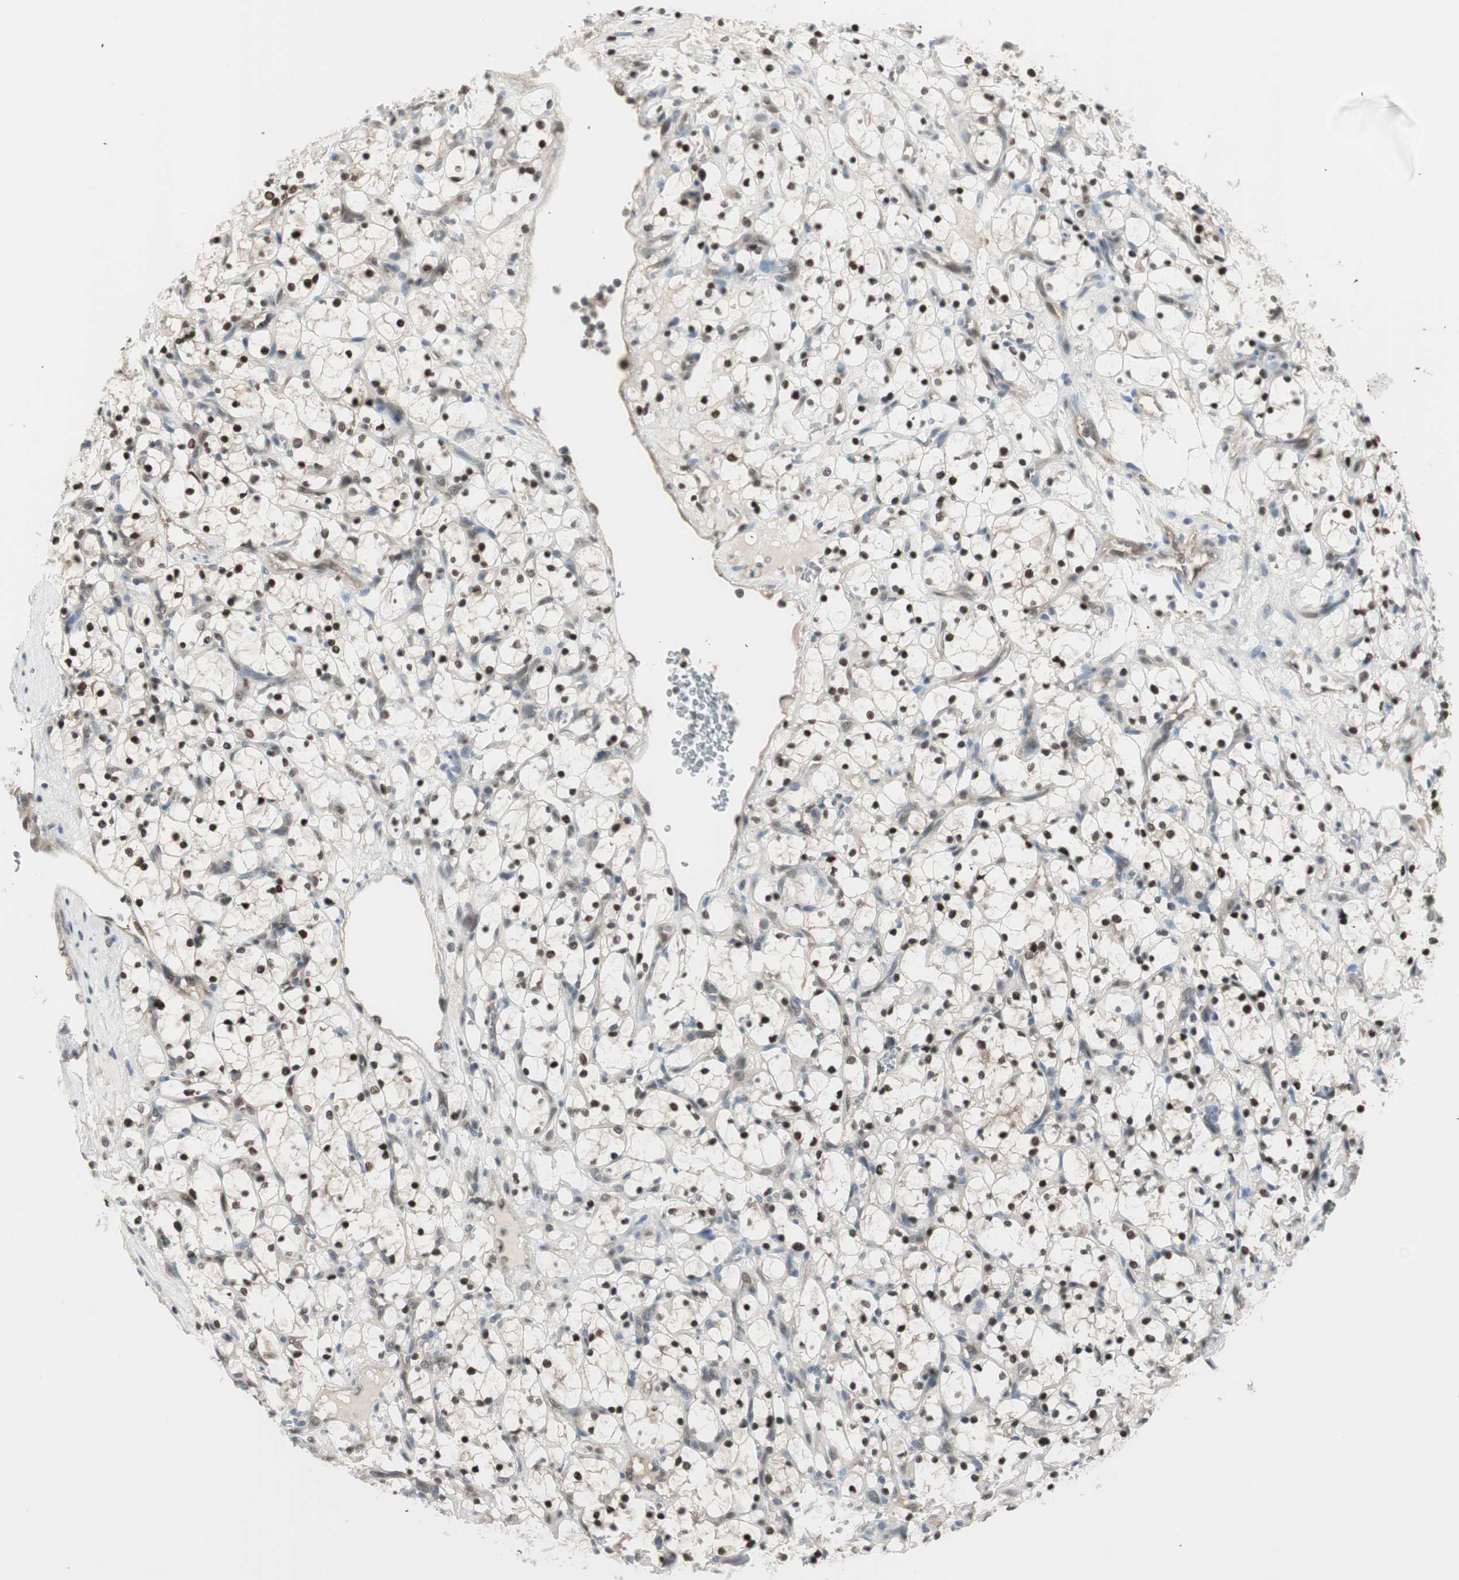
{"staining": {"intensity": "strong", "quantity": "25%-75%", "location": "nuclear"}, "tissue": "renal cancer", "cell_type": "Tumor cells", "image_type": "cancer", "snomed": [{"axis": "morphology", "description": "Adenocarcinoma, NOS"}, {"axis": "topography", "description": "Kidney"}], "caption": "Protein expression analysis of renal adenocarcinoma shows strong nuclear expression in approximately 25%-75% of tumor cells.", "gene": "LONP2", "patient": {"sex": "female", "age": 69}}